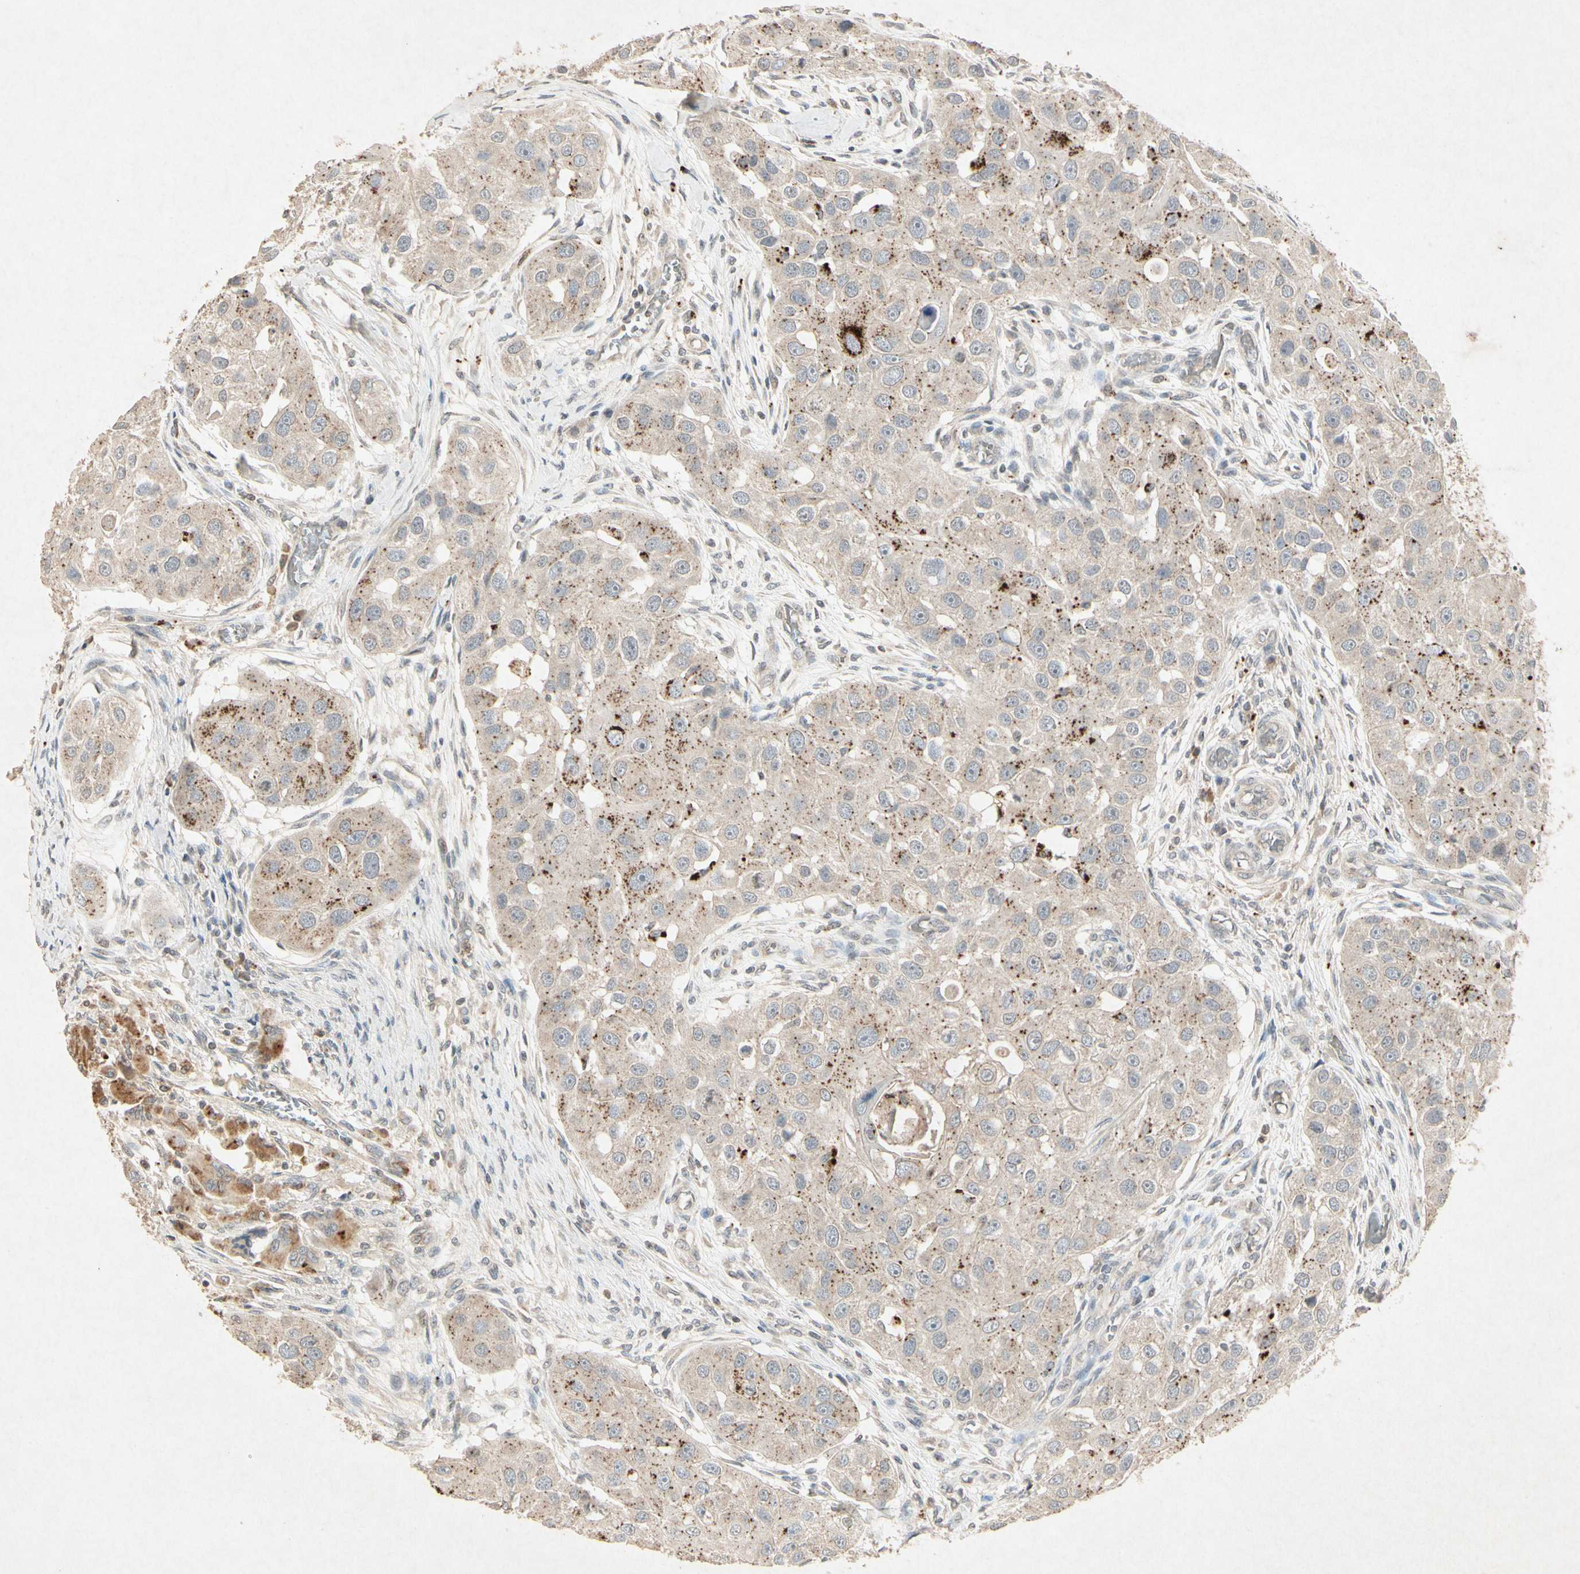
{"staining": {"intensity": "weak", "quantity": ">75%", "location": "cytoplasmic/membranous"}, "tissue": "head and neck cancer", "cell_type": "Tumor cells", "image_type": "cancer", "snomed": [{"axis": "morphology", "description": "Normal tissue, NOS"}, {"axis": "morphology", "description": "Squamous cell carcinoma, NOS"}, {"axis": "topography", "description": "Skeletal muscle"}, {"axis": "topography", "description": "Head-Neck"}], "caption": "Immunohistochemistry image of head and neck squamous cell carcinoma stained for a protein (brown), which shows low levels of weak cytoplasmic/membranous expression in approximately >75% of tumor cells.", "gene": "MSRB1", "patient": {"sex": "male", "age": 51}}